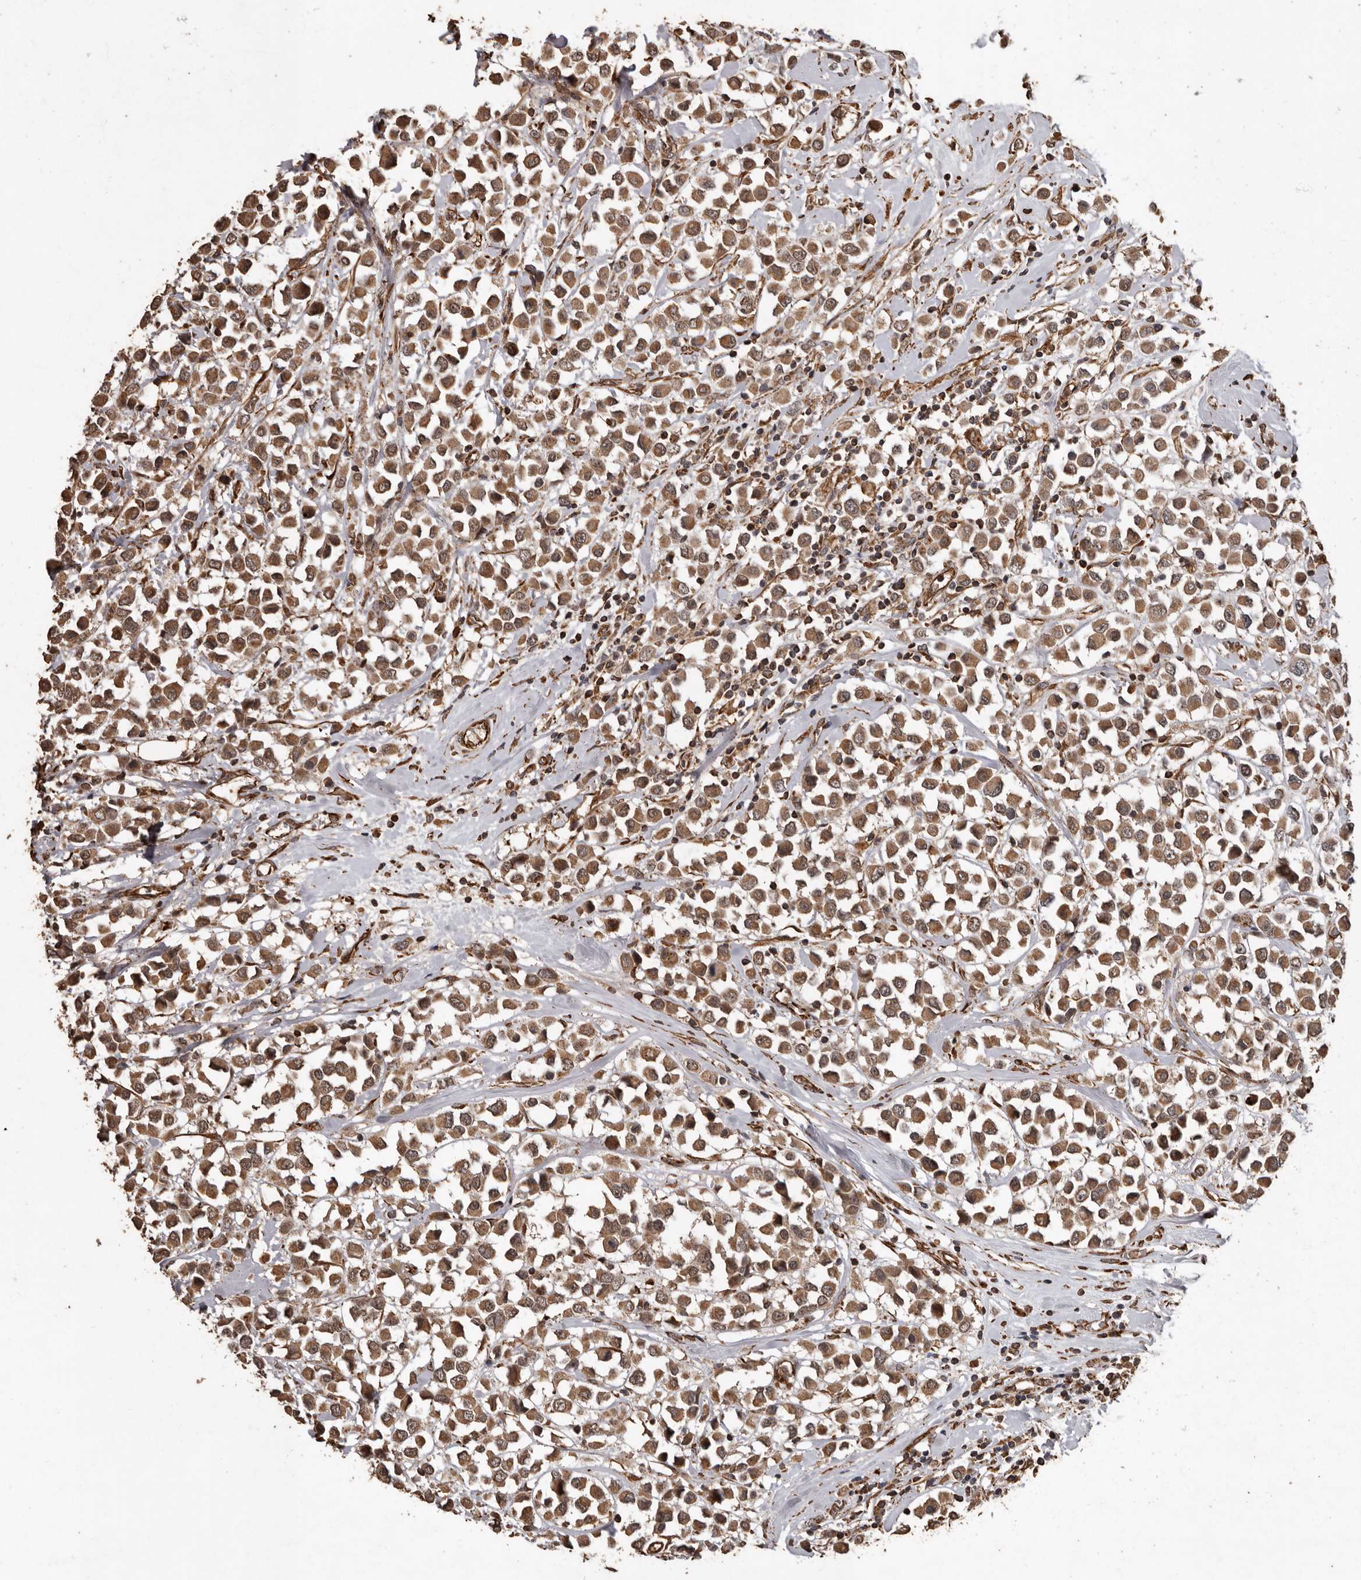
{"staining": {"intensity": "moderate", "quantity": ">75%", "location": "cytoplasmic/membranous,nuclear"}, "tissue": "breast cancer", "cell_type": "Tumor cells", "image_type": "cancer", "snomed": [{"axis": "morphology", "description": "Duct carcinoma"}, {"axis": "topography", "description": "Breast"}], "caption": "Protein expression analysis of breast infiltrating ductal carcinoma exhibits moderate cytoplasmic/membranous and nuclear staining in approximately >75% of tumor cells.", "gene": "BRAT1", "patient": {"sex": "female", "age": 61}}